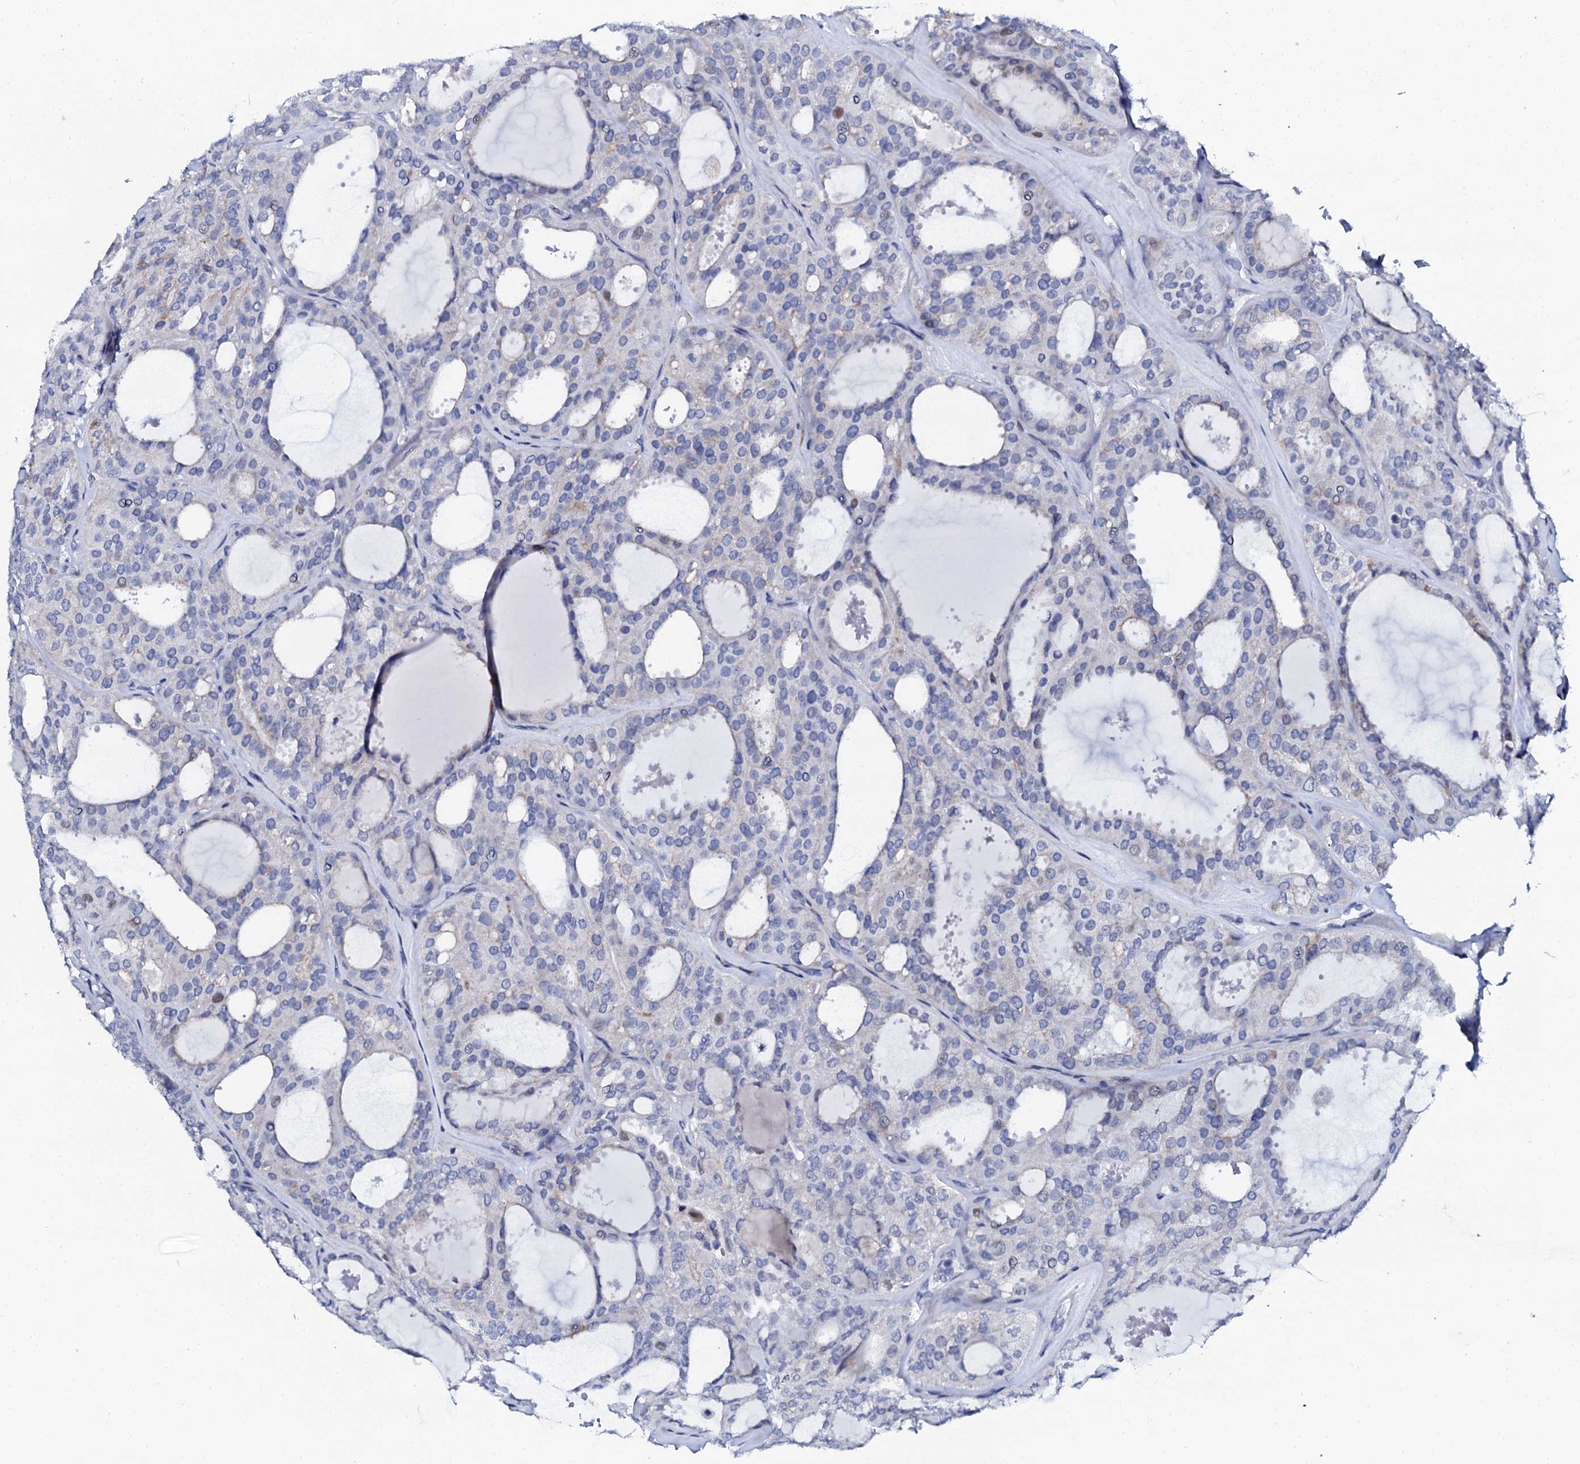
{"staining": {"intensity": "negative", "quantity": "none", "location": "none"}, "tissue": "thyroid cancer", "cell_type": "Tumor cells", "image_type": "cancer", "snomed": [{"axis": "morphology", "description": "Follicular adenoma carcinoma, NOS"}, {"axis": "topography", "description": "Thyroid gland"}], "caption": "Tumor cells show no significant positivity in thyroid cancer. (Brightfield microscopy of DAB (3,3'-diaminobenzidine) IHC at high magnification).", "gene": "NUDT13", "patient": {"sex": "male", "age": 75}}